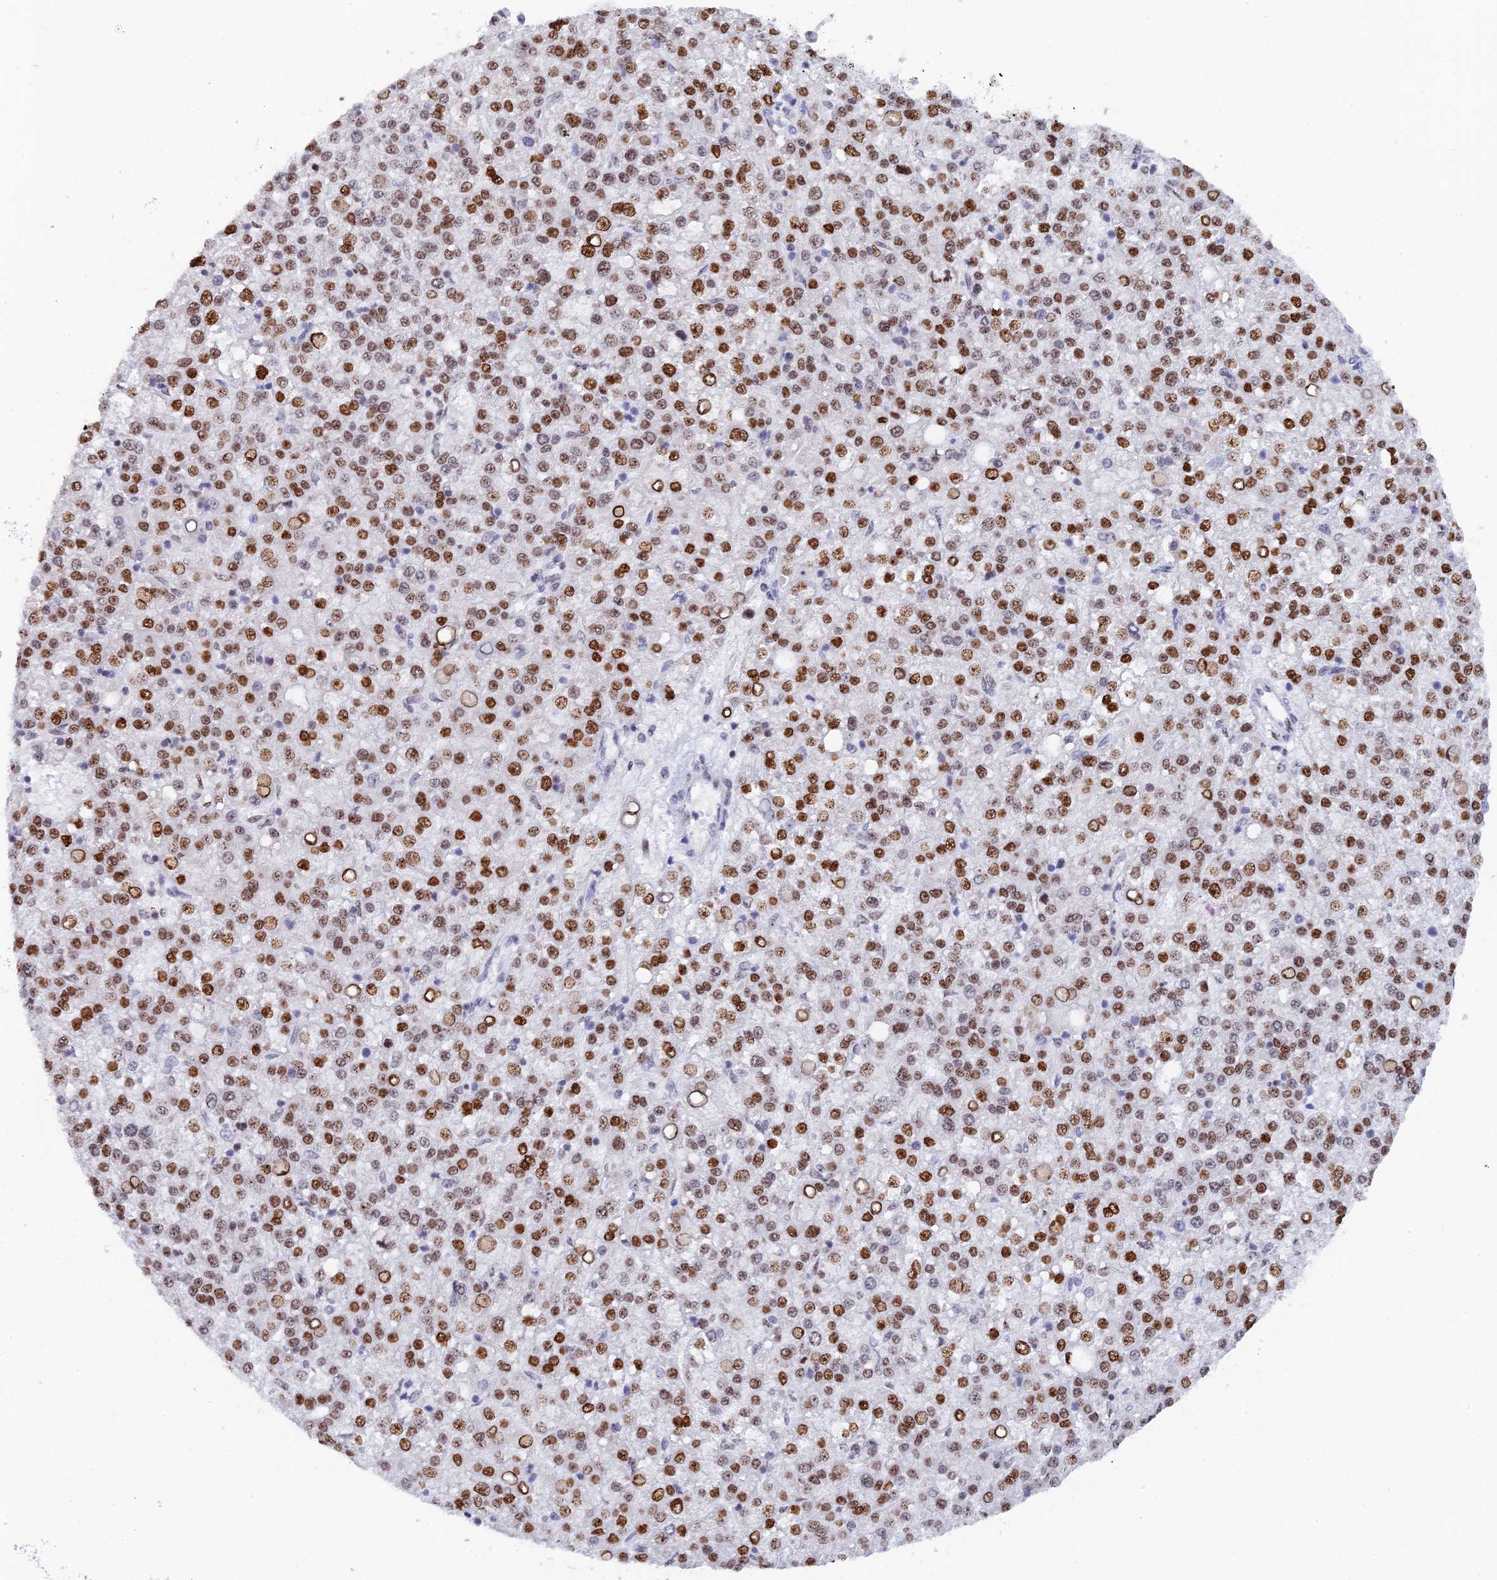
{"staining": {"intensity": "moderate", "quantity": ">75%", "location": "nuclear"}, "tissue": "liver cancer", "cell_type": "Tumor cells", "image_type": "cancer", "snomed": [{"axis": "morphology", "description": "Carcinoma, Hepatocellular, NOS"}, {"axis": "topography", "description": "Liver"}], "caption": "High-power microscopy captured an immunohistochemistry photomicrograph of liver cancer, revealing moderate nuclear expression in approximately >75% of tumor cells. (DAB = brown stain, brightfield microscopy at high magnification).", "gene": "RSL1D1", "patient": {"sex": "female", "age": 58}}